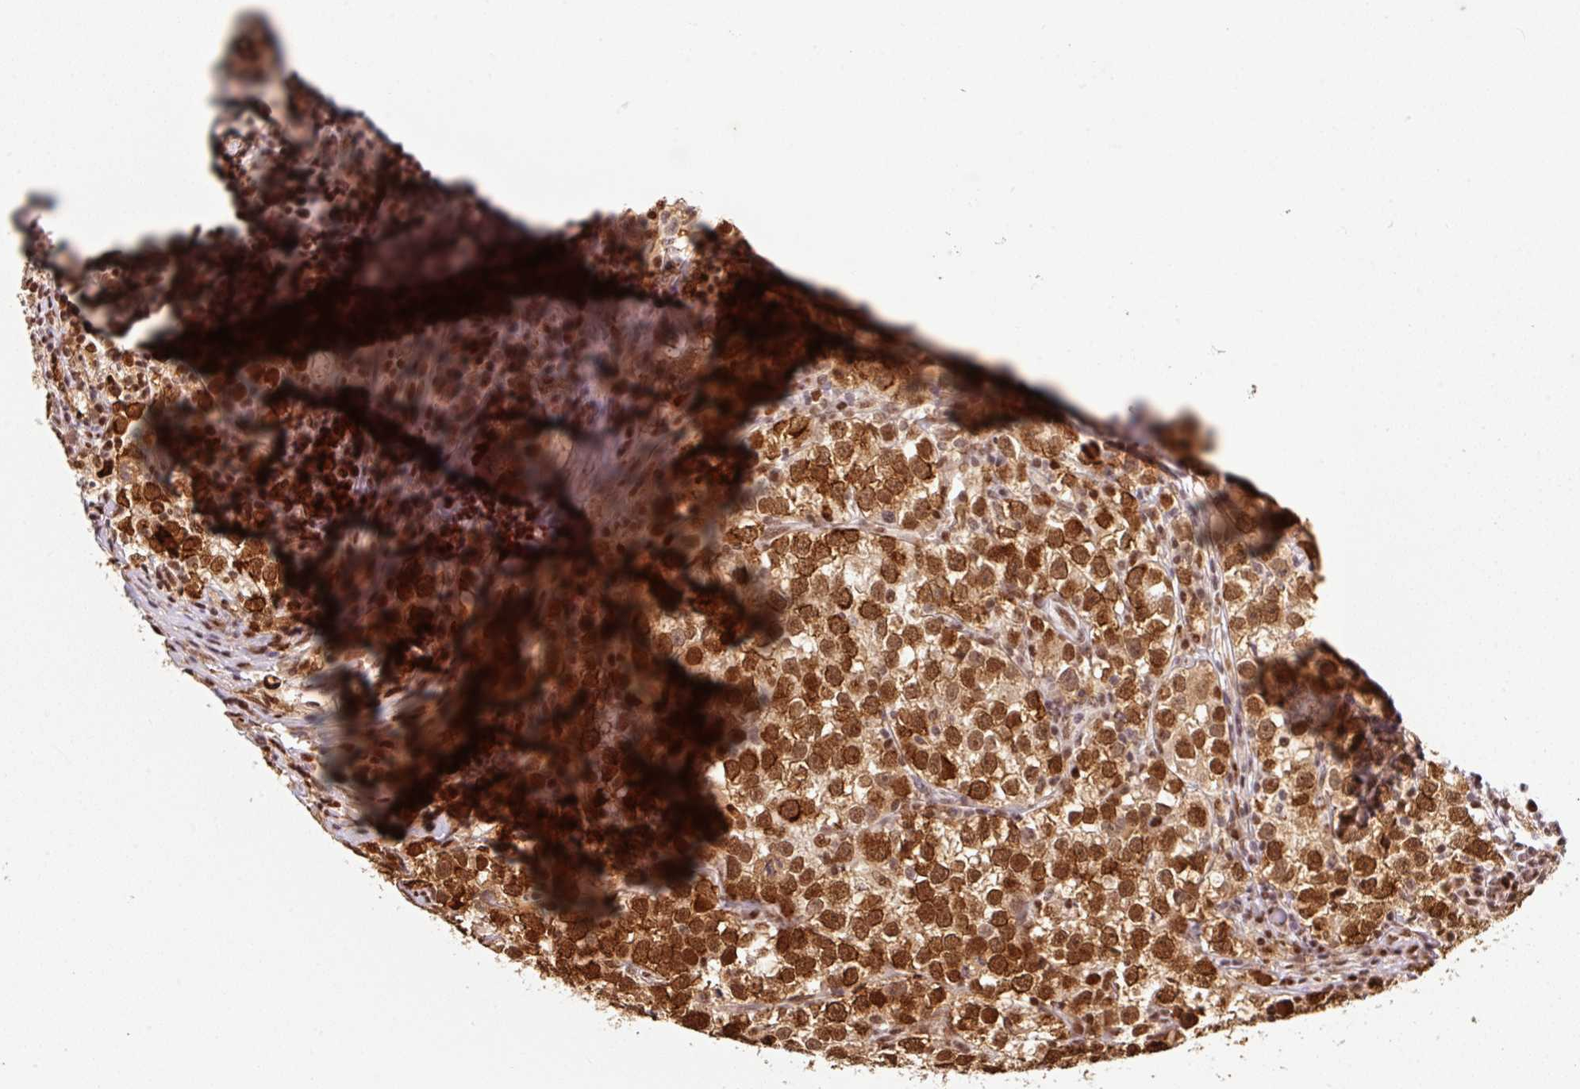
{"staining": {"intensity": "strong", "quantity": ">75%", "location": "nuclear"}, "tissue": "testis cancer", "cell_type": "Tumor cells", "image_type": "cancer", "snomed": [{"axis": "morphology", "description": "Normal tissue, NOS"}, {"axis": "morphology", "description": "Seminoma, NOS"}, {"axis": "topography", "description": "Testis"}], "caption": "The photomicrograph reveals a brown stain indicating the presence of a protein in the nuclear of tumor cells in testis cancer (seminoma). The staining was performed using DAB to visualize the protein expression in brown, while the nuclei were stained in blue with hematoxylin (Magnification: 20x).", "gene": "GPR139", "patient": {"sex": "male", "age": 43}}